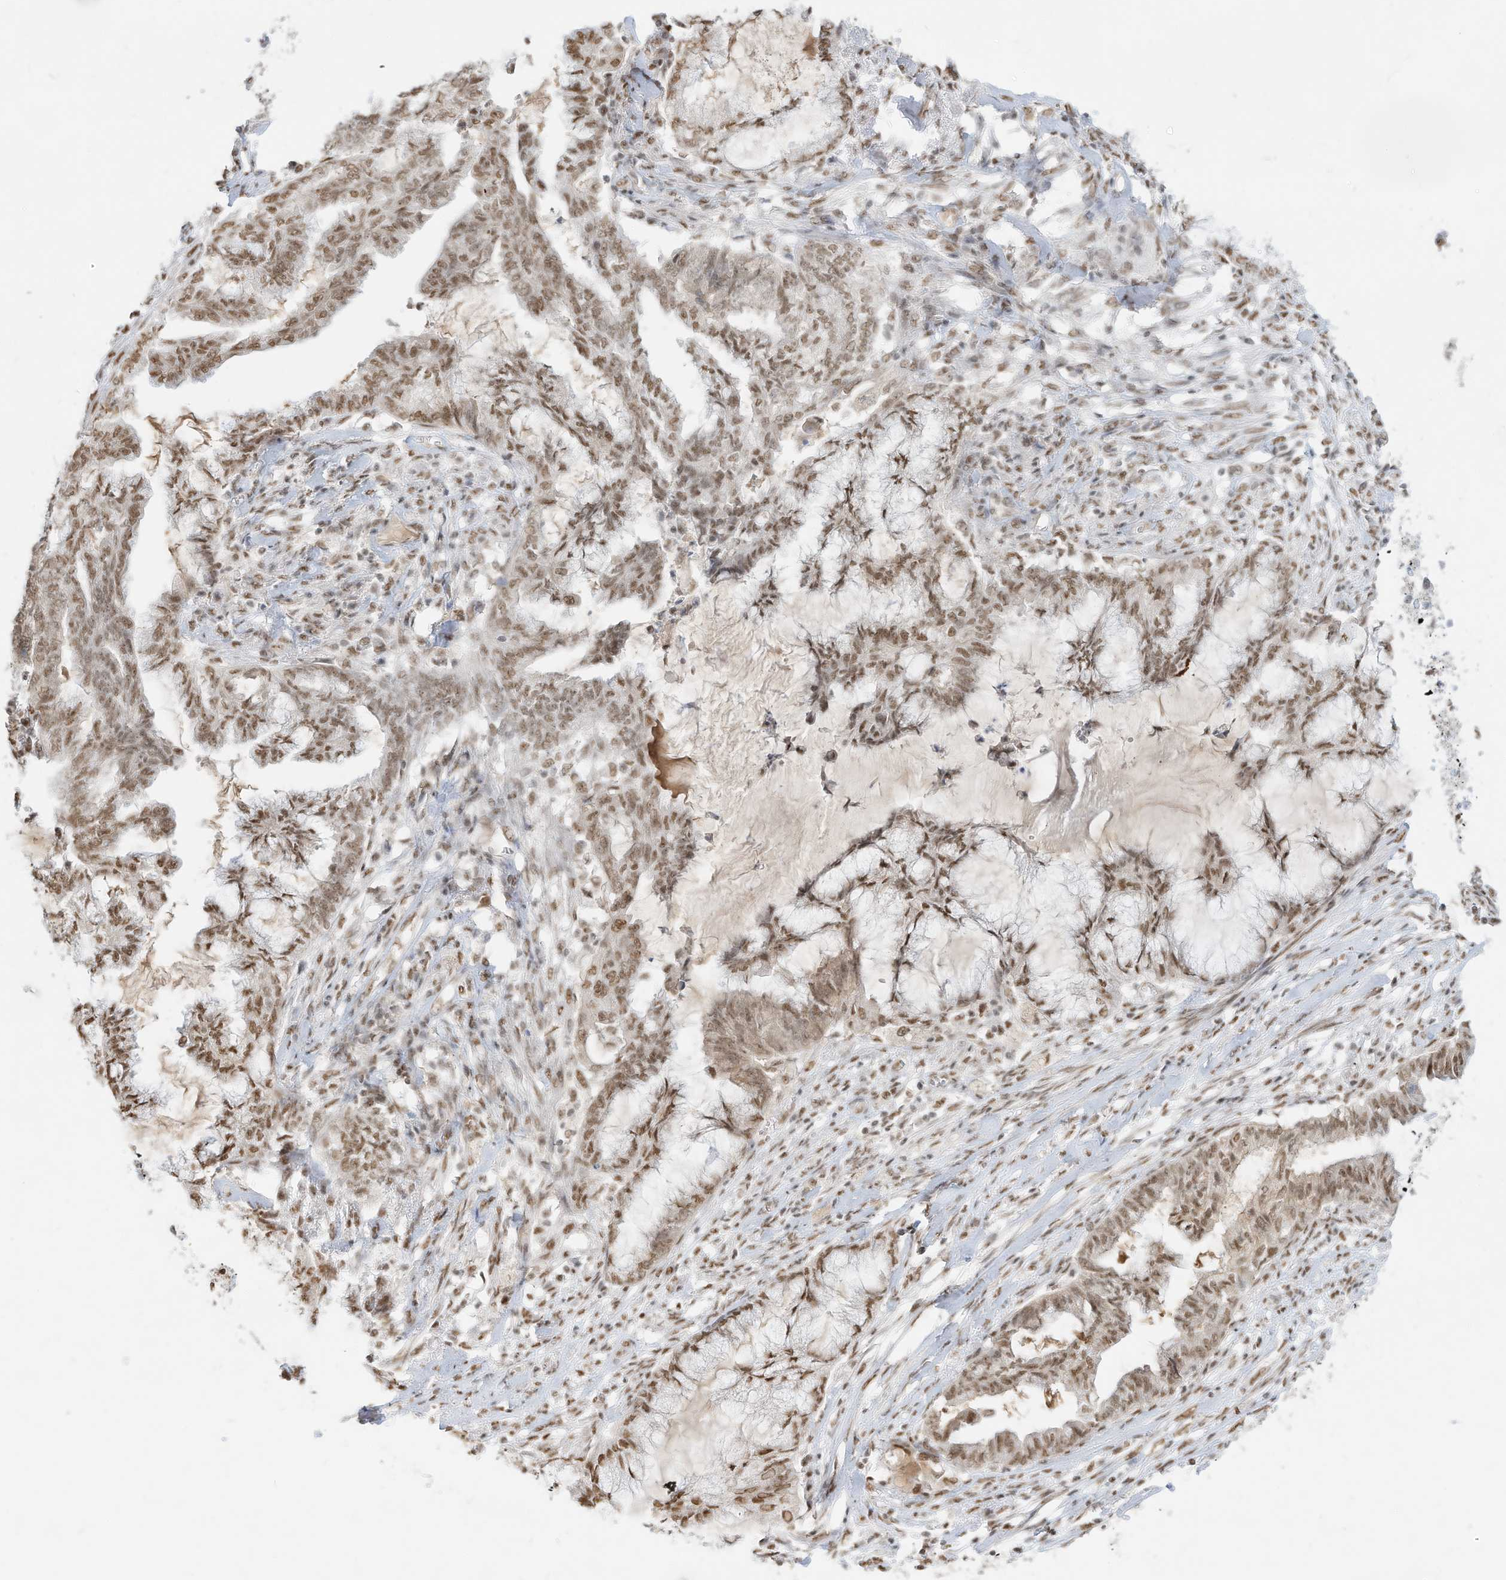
{"staining": {"intensity": "moderate", "quantity": ">75%", "location": "nuclear"}, "tissue": "endometrial cancer", "cell_type": "Tumor cells", "image_type": "cancer", "snomed": [{"axis": "morphology", "description": "Adenocarcinoma, NOS"}, {"axis": "topography", "description": "Endometrium"}], "caption": "Immunohistochemistry (IHC) photomicrograph of human endometrial adenocarcinoma stained for a protein (brown), which shows medium levels of moderate nuclear expression in approximately >75% of tumor cells.", "gene": "NHSL1", "patient": {"sex": "female", "age": 86}}